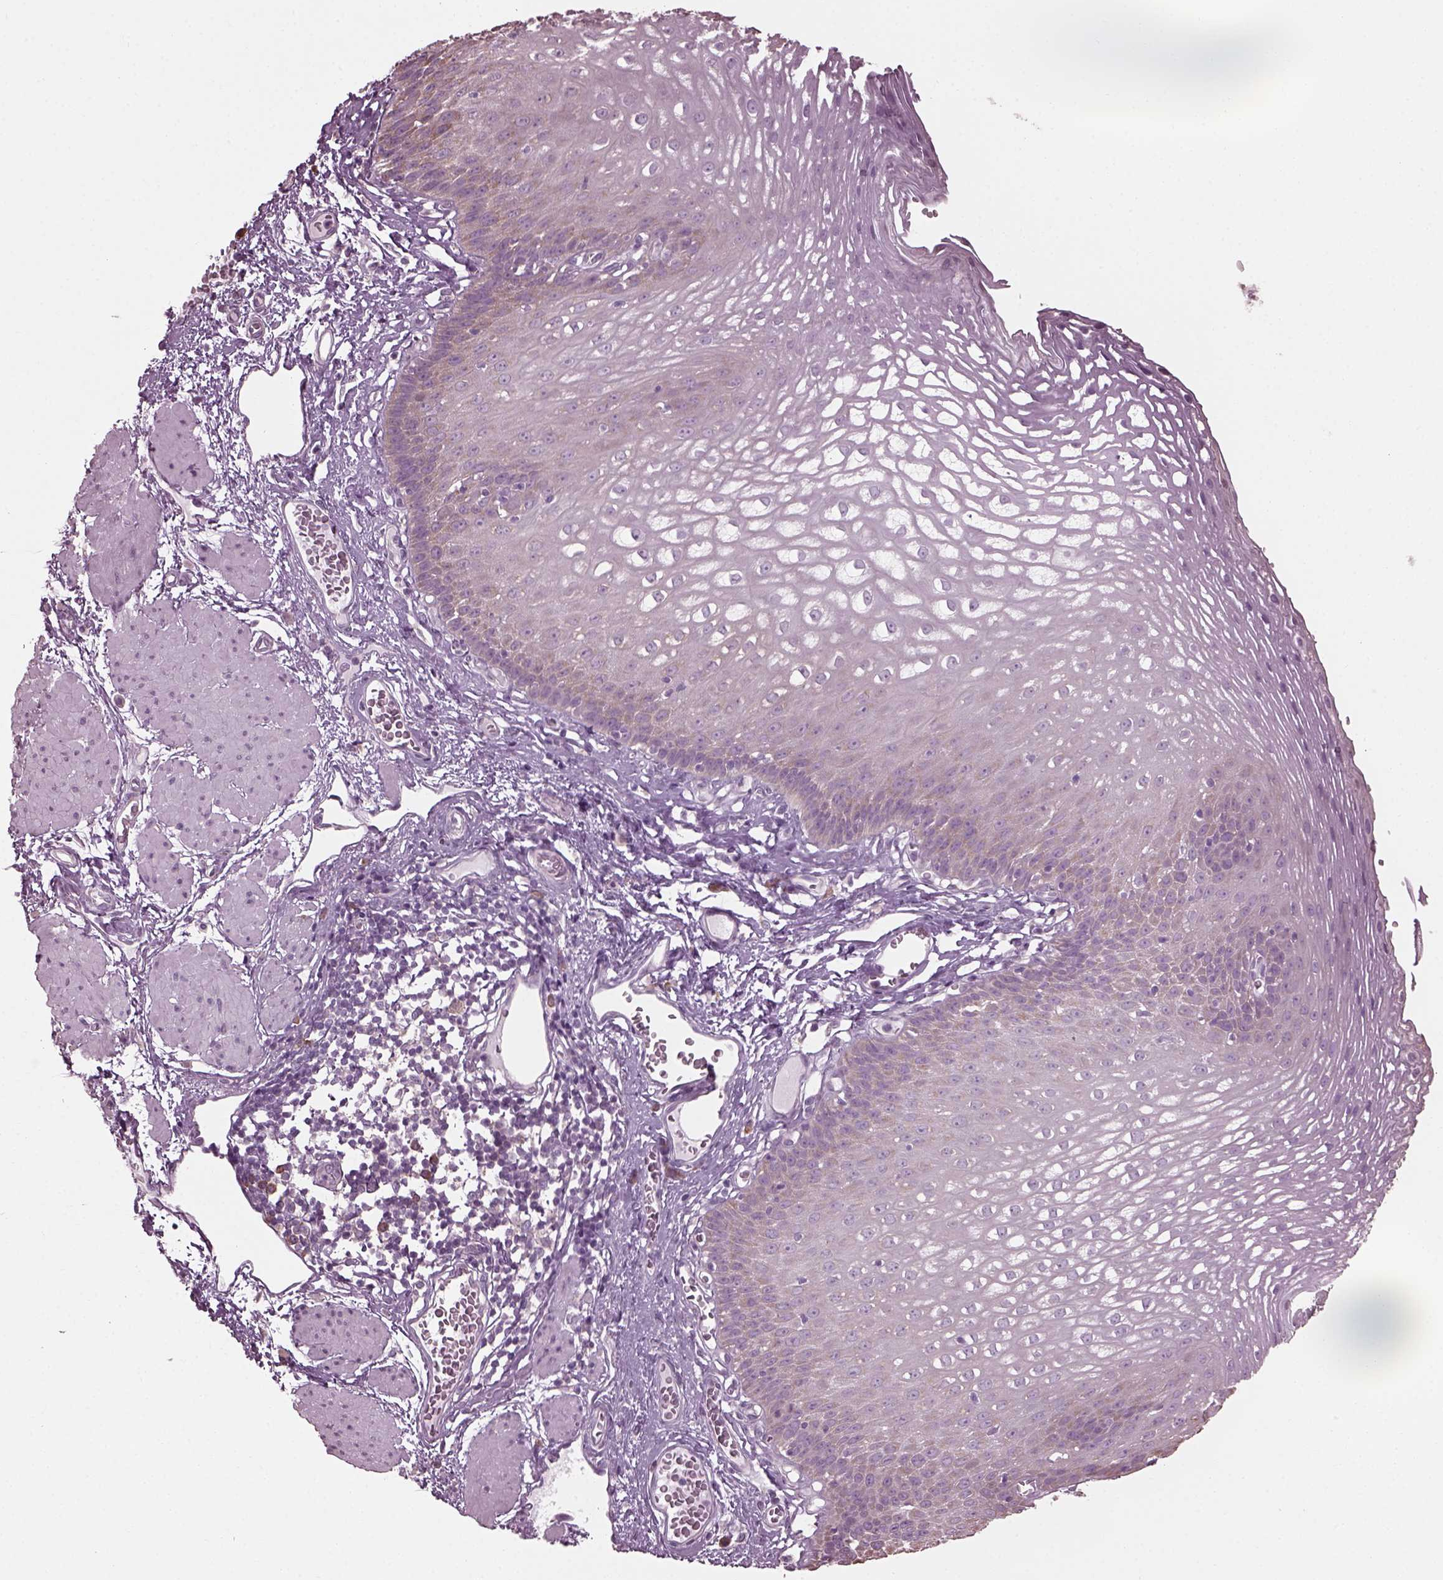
{"staining": {"intensity": "weak", "quantity": "25%-75%", "location": "cytoplasmic/membranous"}, "tissue": "esophagus", "cell_type": "Squamous epithelial cells", "image_type": "normal", "snomed": [{"axis": "morphology", "description": "Normal tissue, NOS"}, {"axis": "topography", "description": "Esophagus"}], "caption": "Immunohistochemical staining of unremarkable human esophagus reveals weak cytoplasmic/membranous protein staining in about 25%-75% of squamous epithelial cells. The protein of interest is shown in brown color, while the nuclei are stained blue.", "gene": "CABP5", "patient": {"sex": "male", "age": 72}}